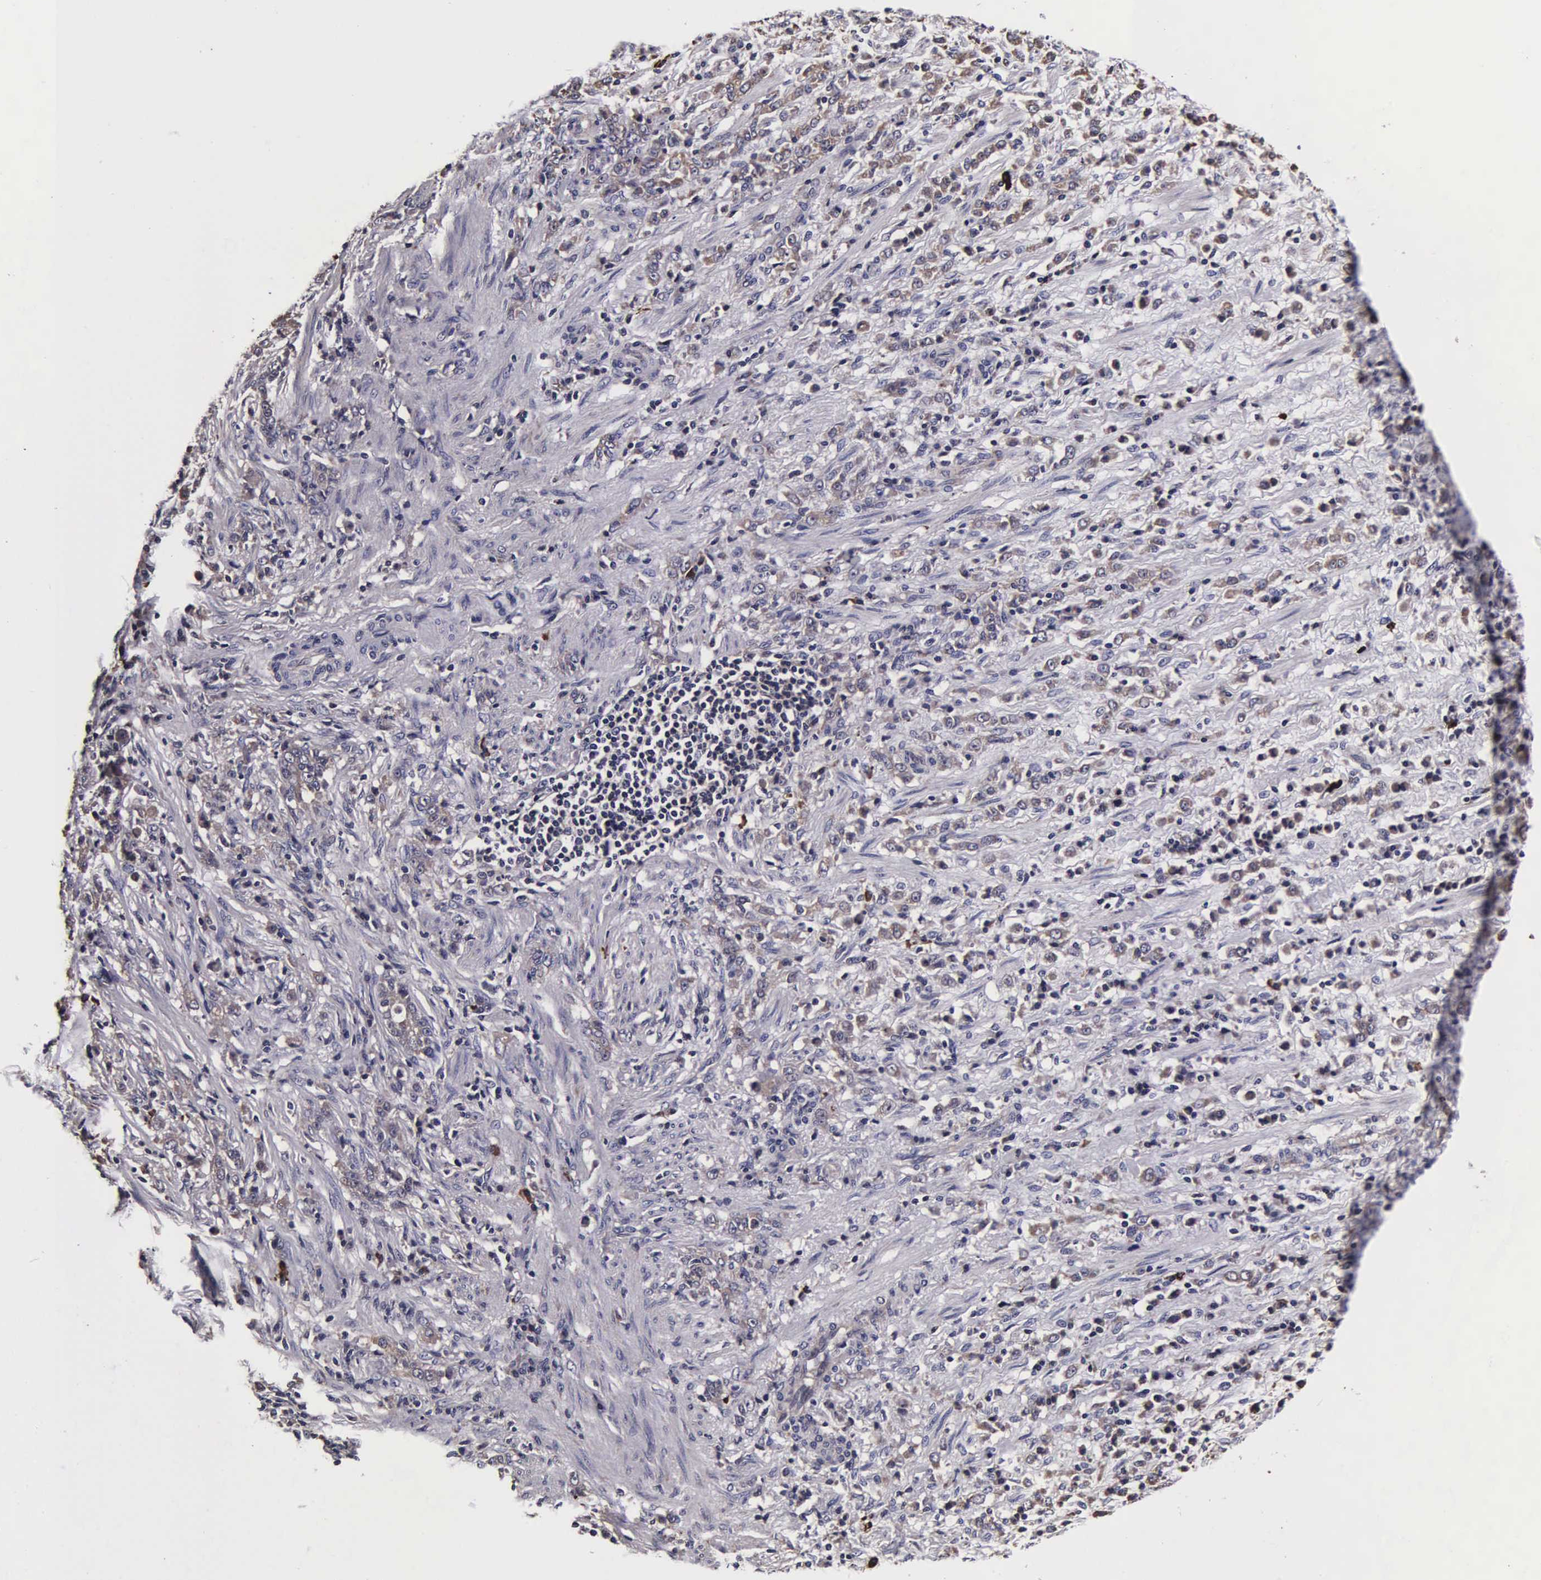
{"staining": {"intensity": "weak", "quantity": "25%-75%", "location": "cytoplasmic/membranous"}, "tissue": "stomach cancer", "cell_type": "Tumor cells", "image_type": "cancer", "snomed": [{"axis": "morphology", "description": "Adenocarcinoma, NOS"}, {"axis": "topography", "description": "Stomach, lower"}], "caption": "Weak cytoplasmic/membranous protein staining is seen in about 25%-75% of tumor cells in stomach cancer. (DAB (3,3'-diaminobenzidine) = brown stain, brightfield microscopy at high magnification).", "gene": "PSMA3", "patient": {"sex": "male", "age": 88}}